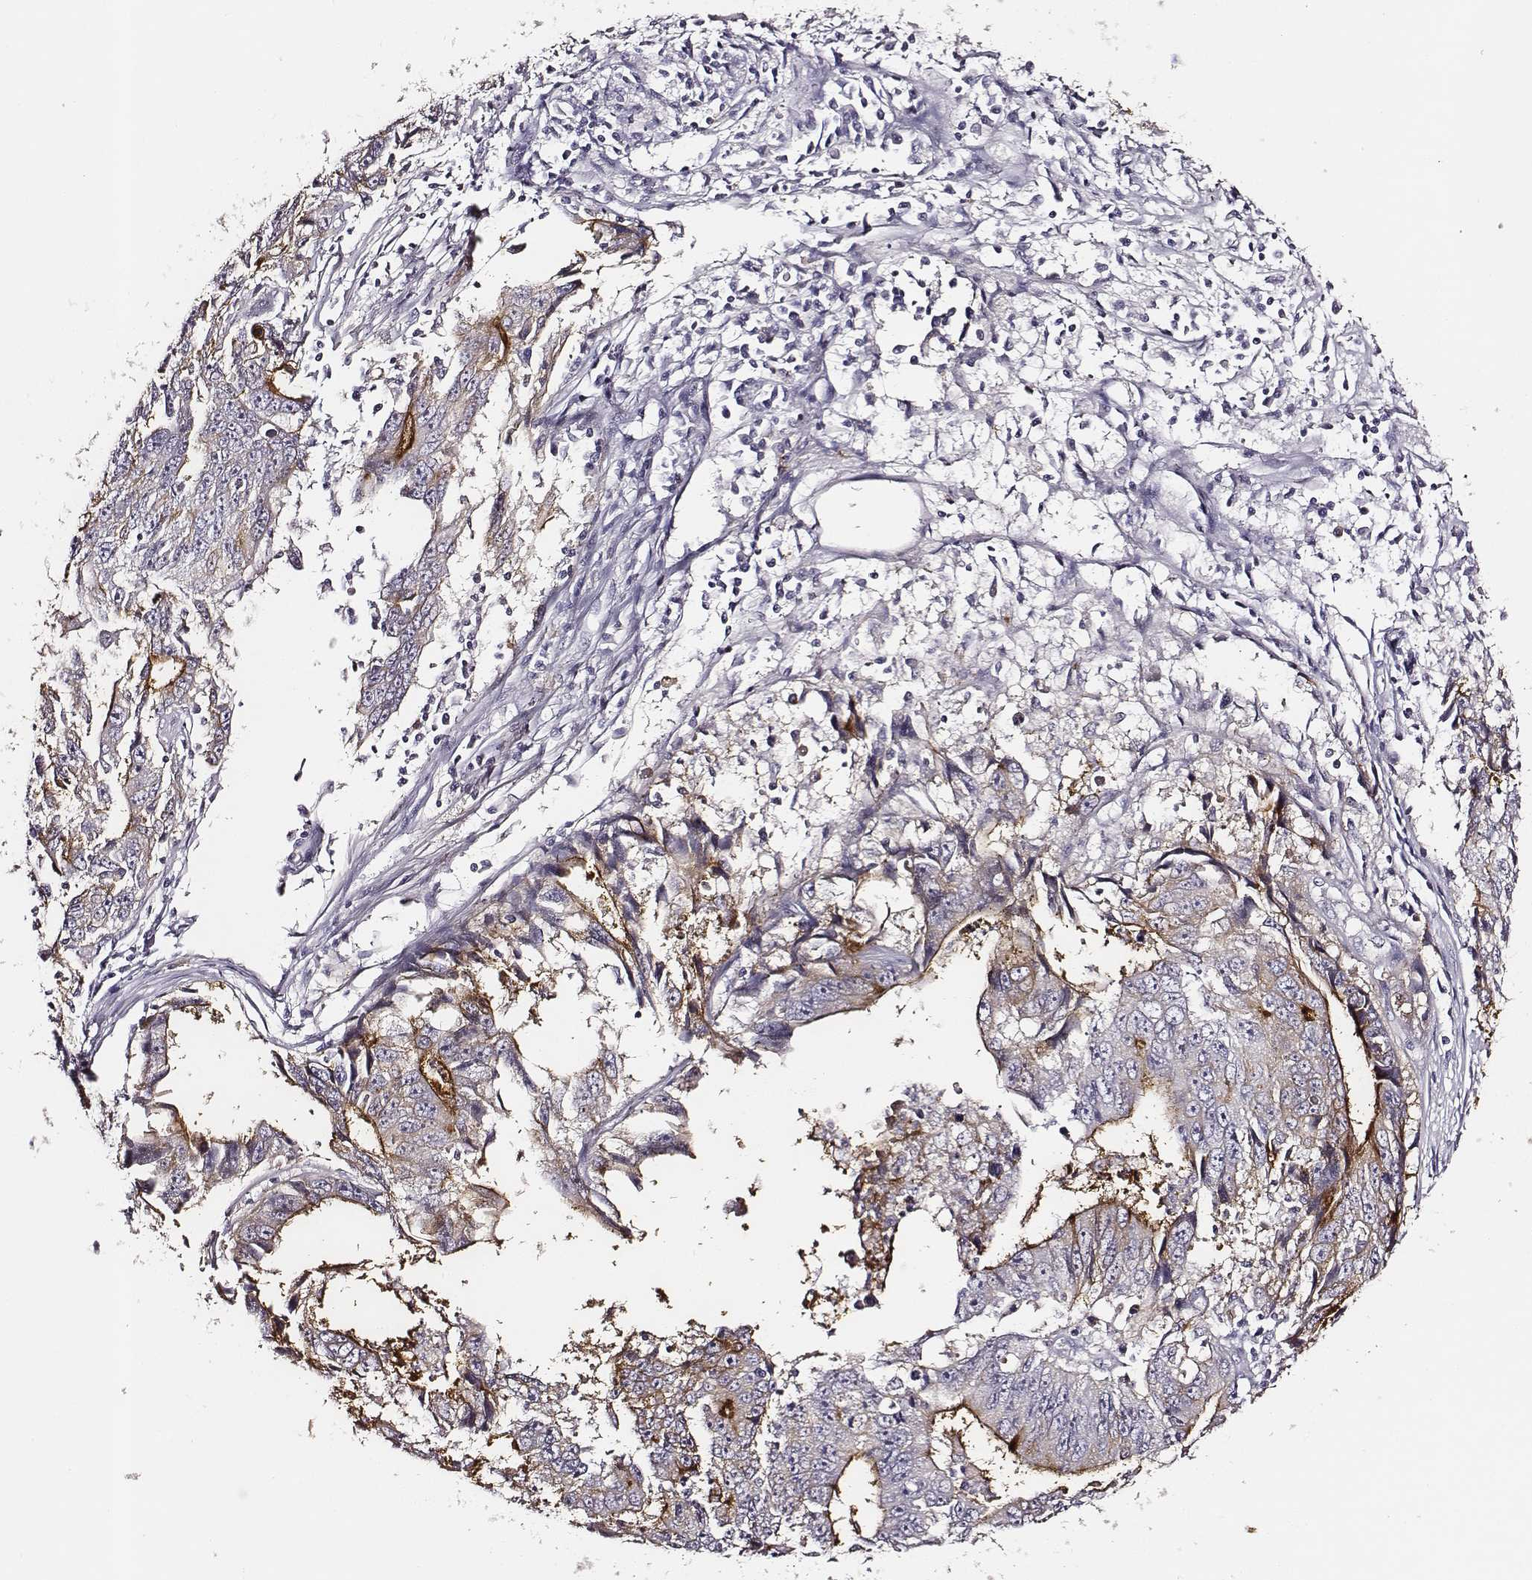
{"staining": {"intensity": "strong", "quantity": "25%-75%", "location": "cytoplasmic/membranous"}, "tissue": "liver cancer", "cell_type": "Tumor cells", "image_type": "cancer", "snomed": [{"axis": "morphology", "description": "Cholangiocarcinoma"}, {"axis": "topography", "description": "Liver"}], "caption": "Protein expression analysis of human liver cancer reveals strong cytoplasmic/membranous positivity in approximately 25%-75% of tumor cells. (DAB = brown stain, brightfield microscopy at high magnification).", "gene": "DPEP1", "patient": {"sex": "male", "age": 65}}